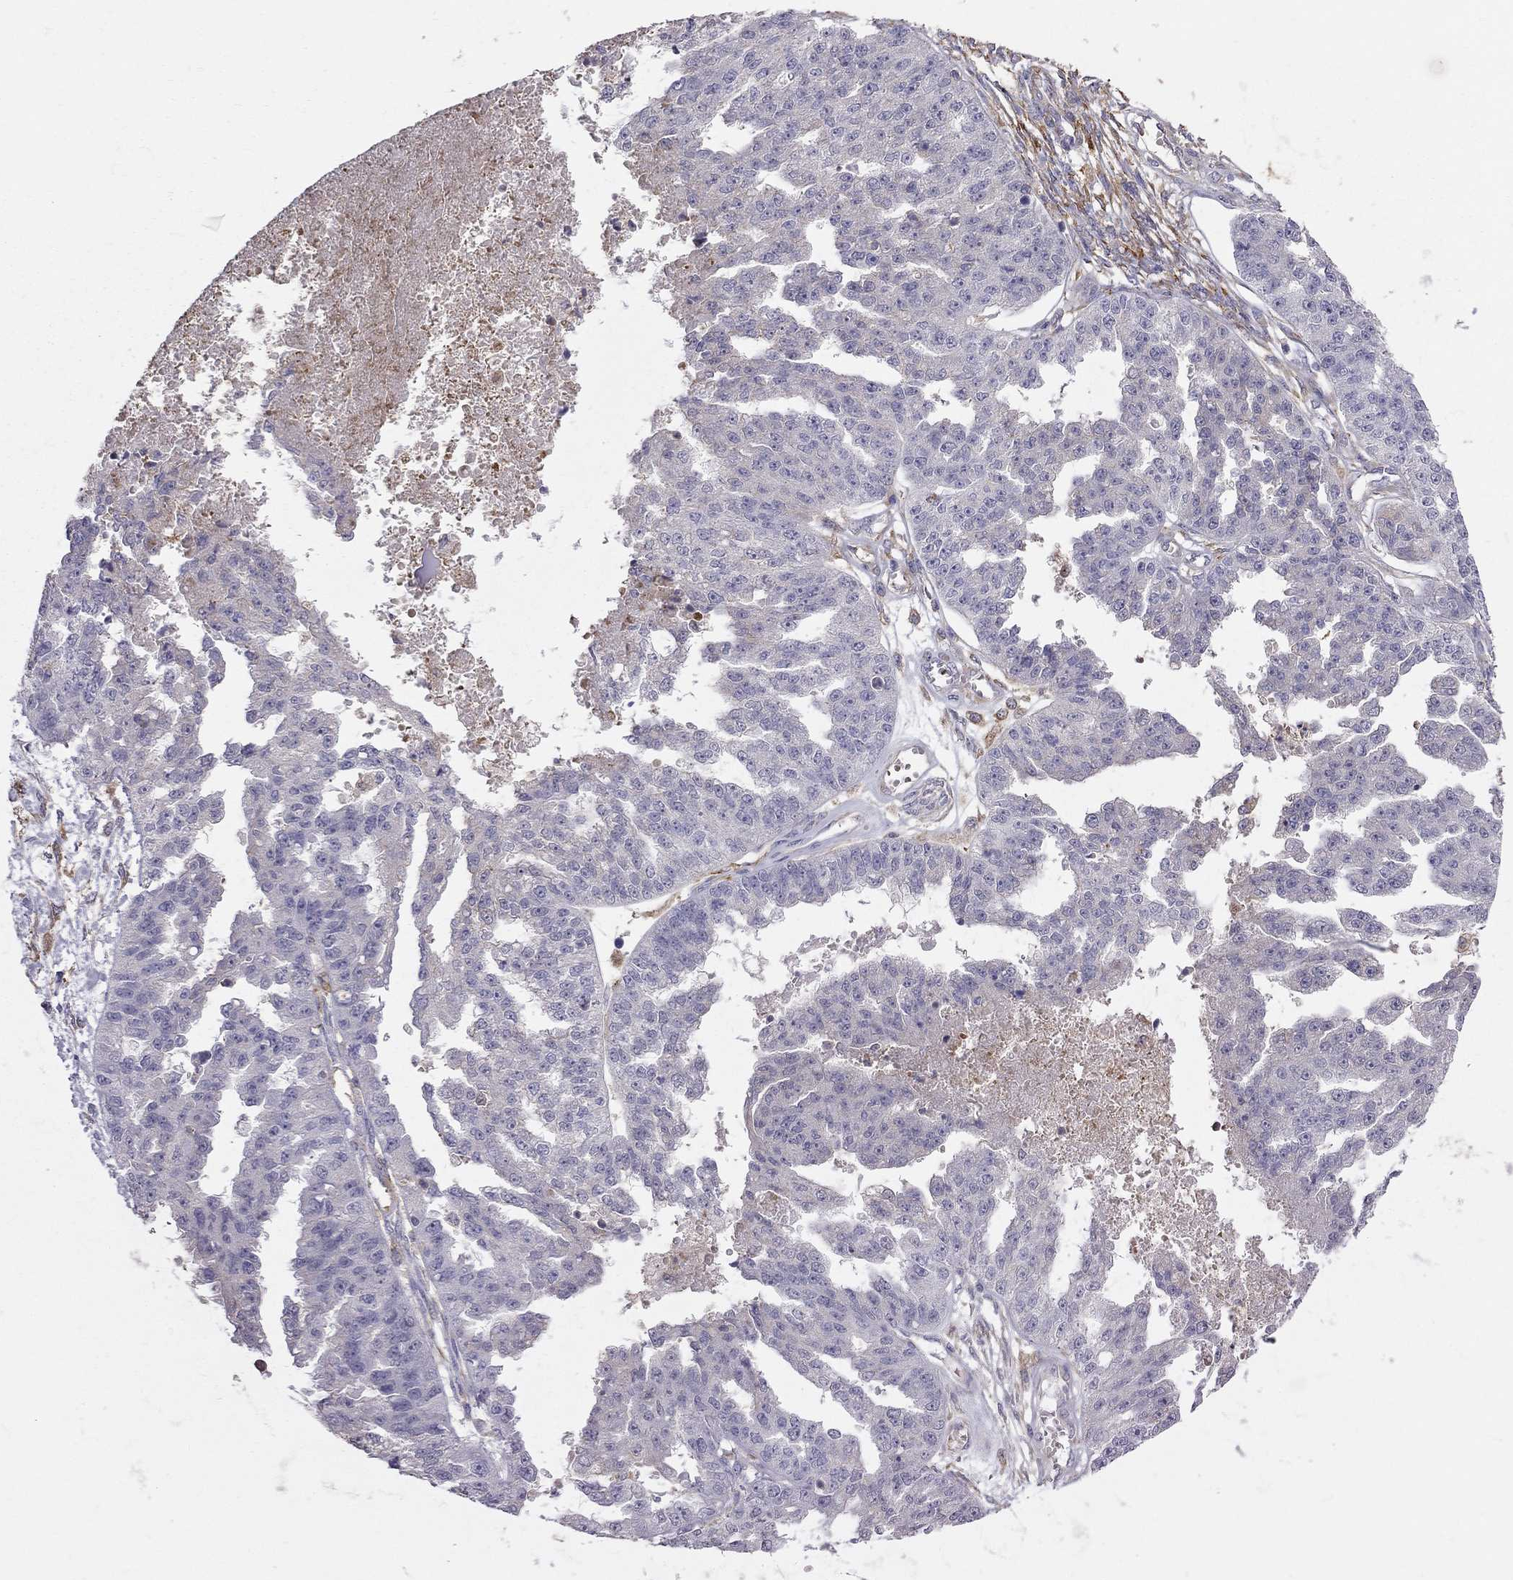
{"staining": {"intensity": "negative", "quantity": "none", "location": "none"}, "tissue": "ovarian cancer", "cell_type": "Tumor cells", "image_type": "cancer", "snomed": [{"axis": "morphology", "description": "Cystadenocarcinoma, serous, NOS"}, {"axis": "topography", "description": "Ovary"}], "caption": "Immunohistochemistry (IHC) image of neoplastic tissue: human ovarian serous cystadenocarcinoma stained with DAB displays no significant protein positivity in tumor cells. (DAB (3,3'-diaminobenzidine) immunohistochemistry (IHC) visualized using brightfield microscopy, high magnification).", "gene": "EIF4E3", "patient": {"sex": "female", "age": 58}}